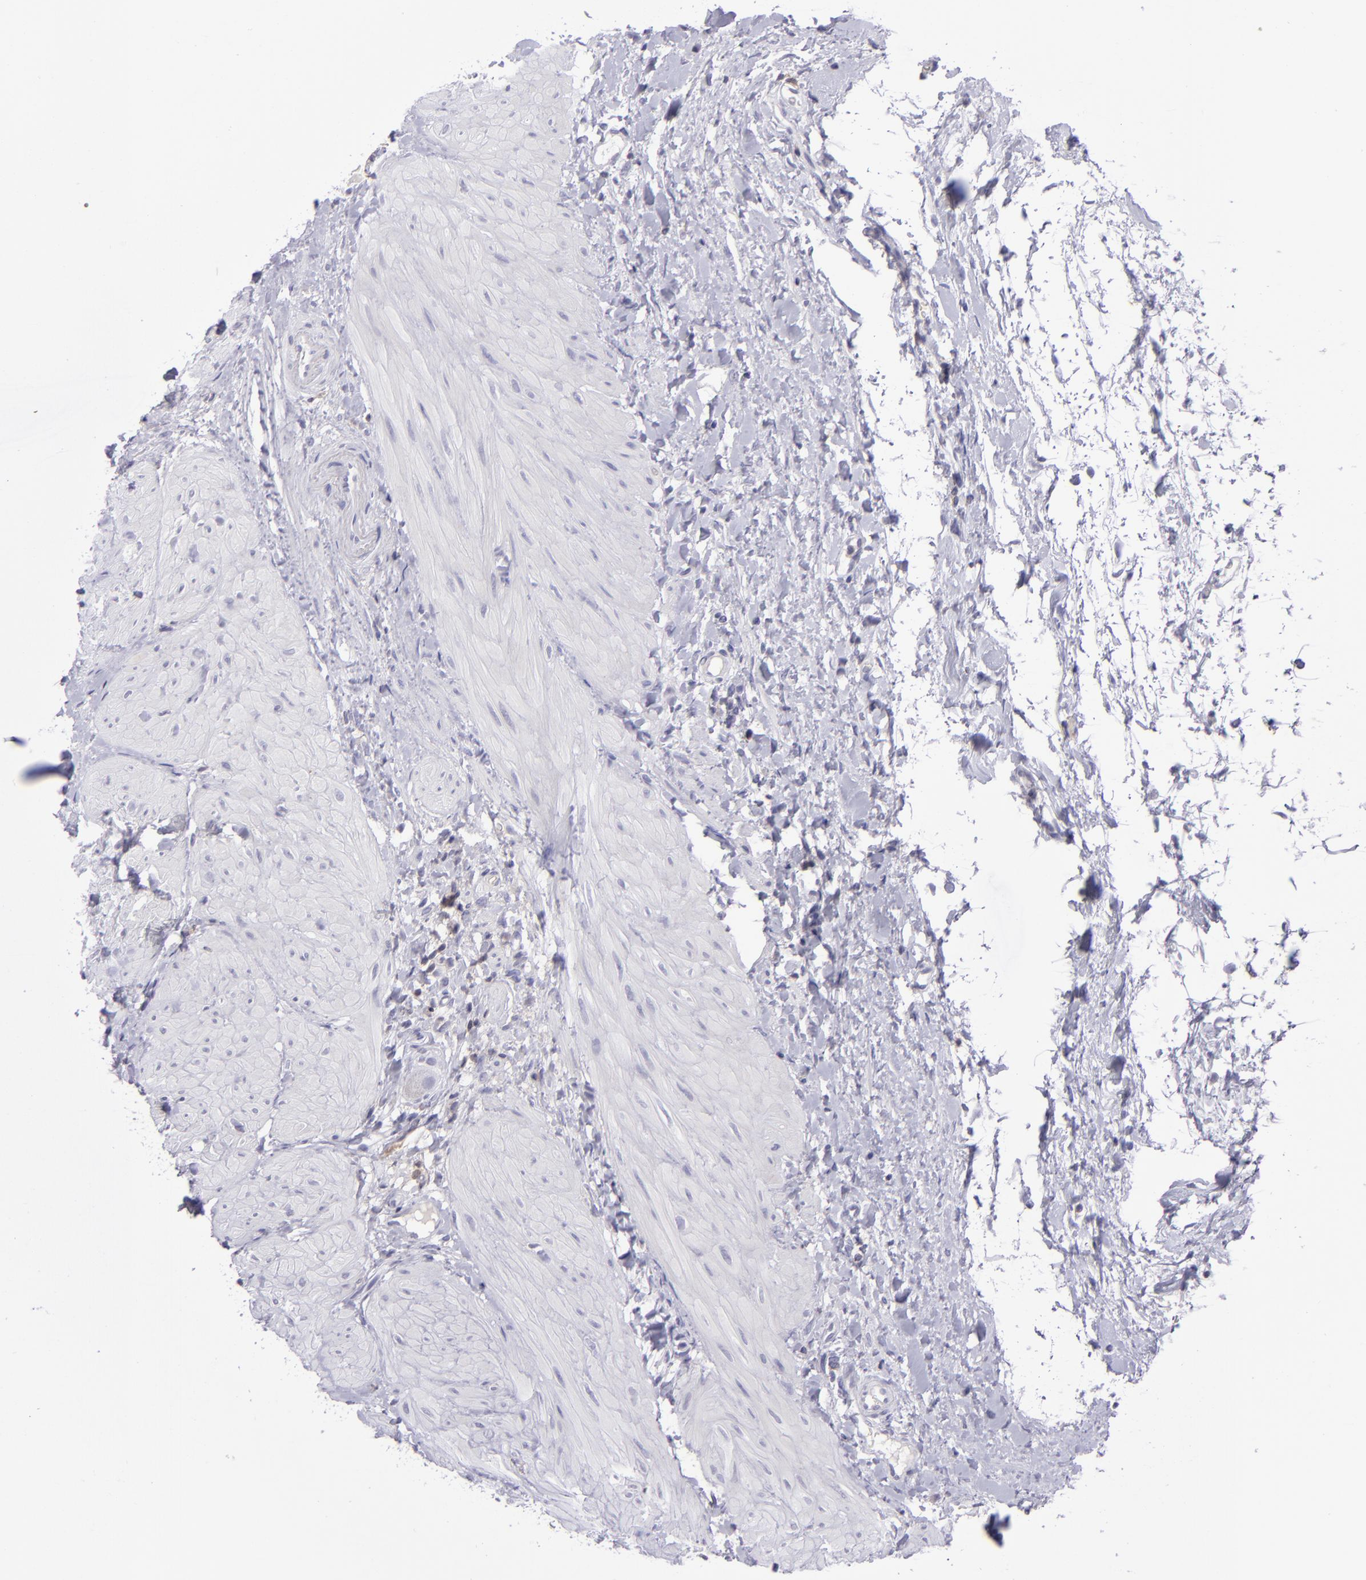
{"staining": {"intensity": "negative", "quantity": "none", "location": "none"}, "tissue": "gallbladder", "cell_type": "Glandular cells", "image_type": "normal", "snomed": [{"axis": "morphology", "description": "Normal tissue, NOS"}, {"axis": "morphology", "description": "Inflammation, NOS"}, {"axis": "topography", "description": "Gallbladder"}], "caption": "Gallbladder stained for a protein using immunohistochemistry reveals no expression glandular cells.", "gene": "CD48", "patient": {"sex": "male", "age": 66}}